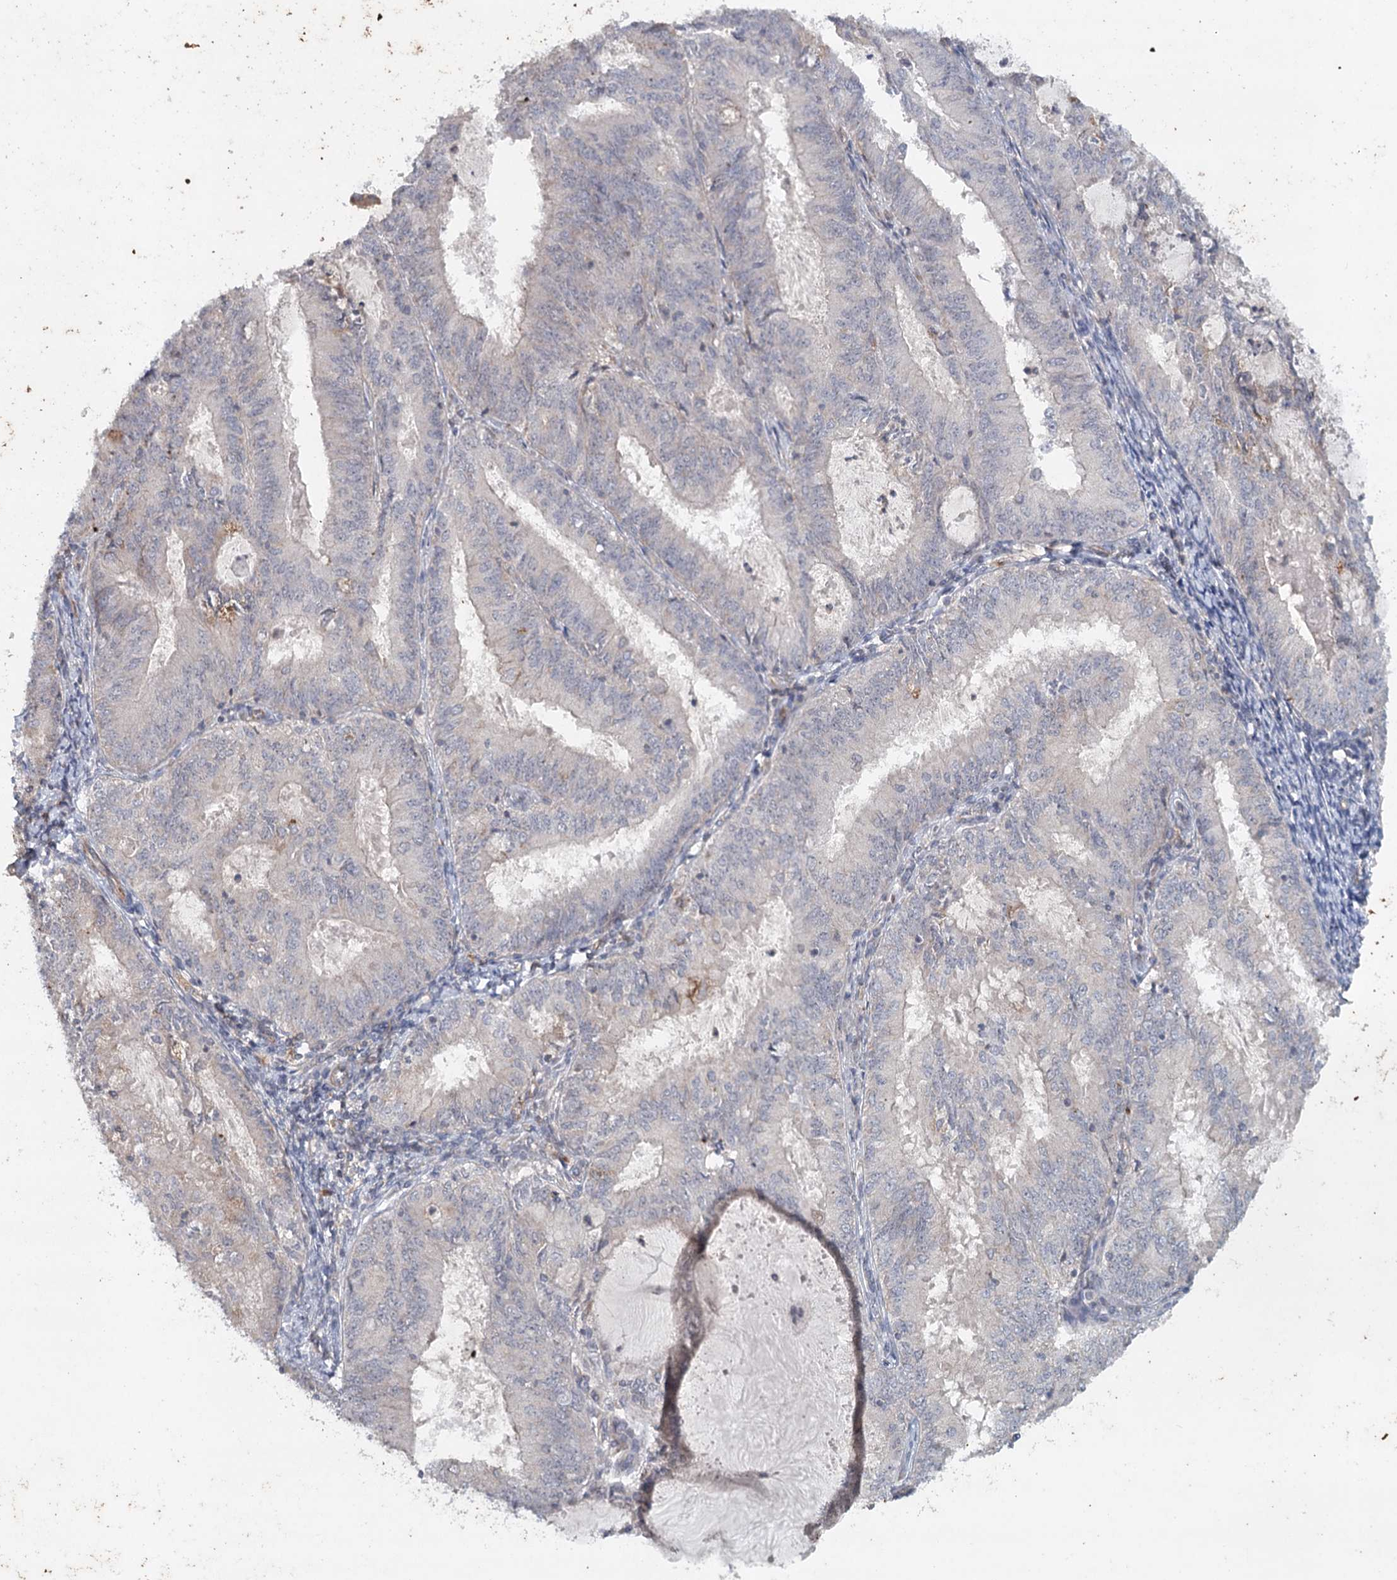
{"staining": {"intensity": "negative", "quantity": "none", "location": "none"}, "tissue": "endometrial cancer", "cell_type": "Tumor cells", "image_type": "cancer", "snomed": [{"axis": "morphology", "description": "Adenocarcinoma, NOS"}, {"axis": "topography", "description": "Endometrium"}], "caption": "Endometrial cancer (adenocarcinoma) was stained to show a protein in brown. There is no significant expression in tumor cells.", "gene": "SYNPO", "patient": {"sex": "female", "age": 57}}